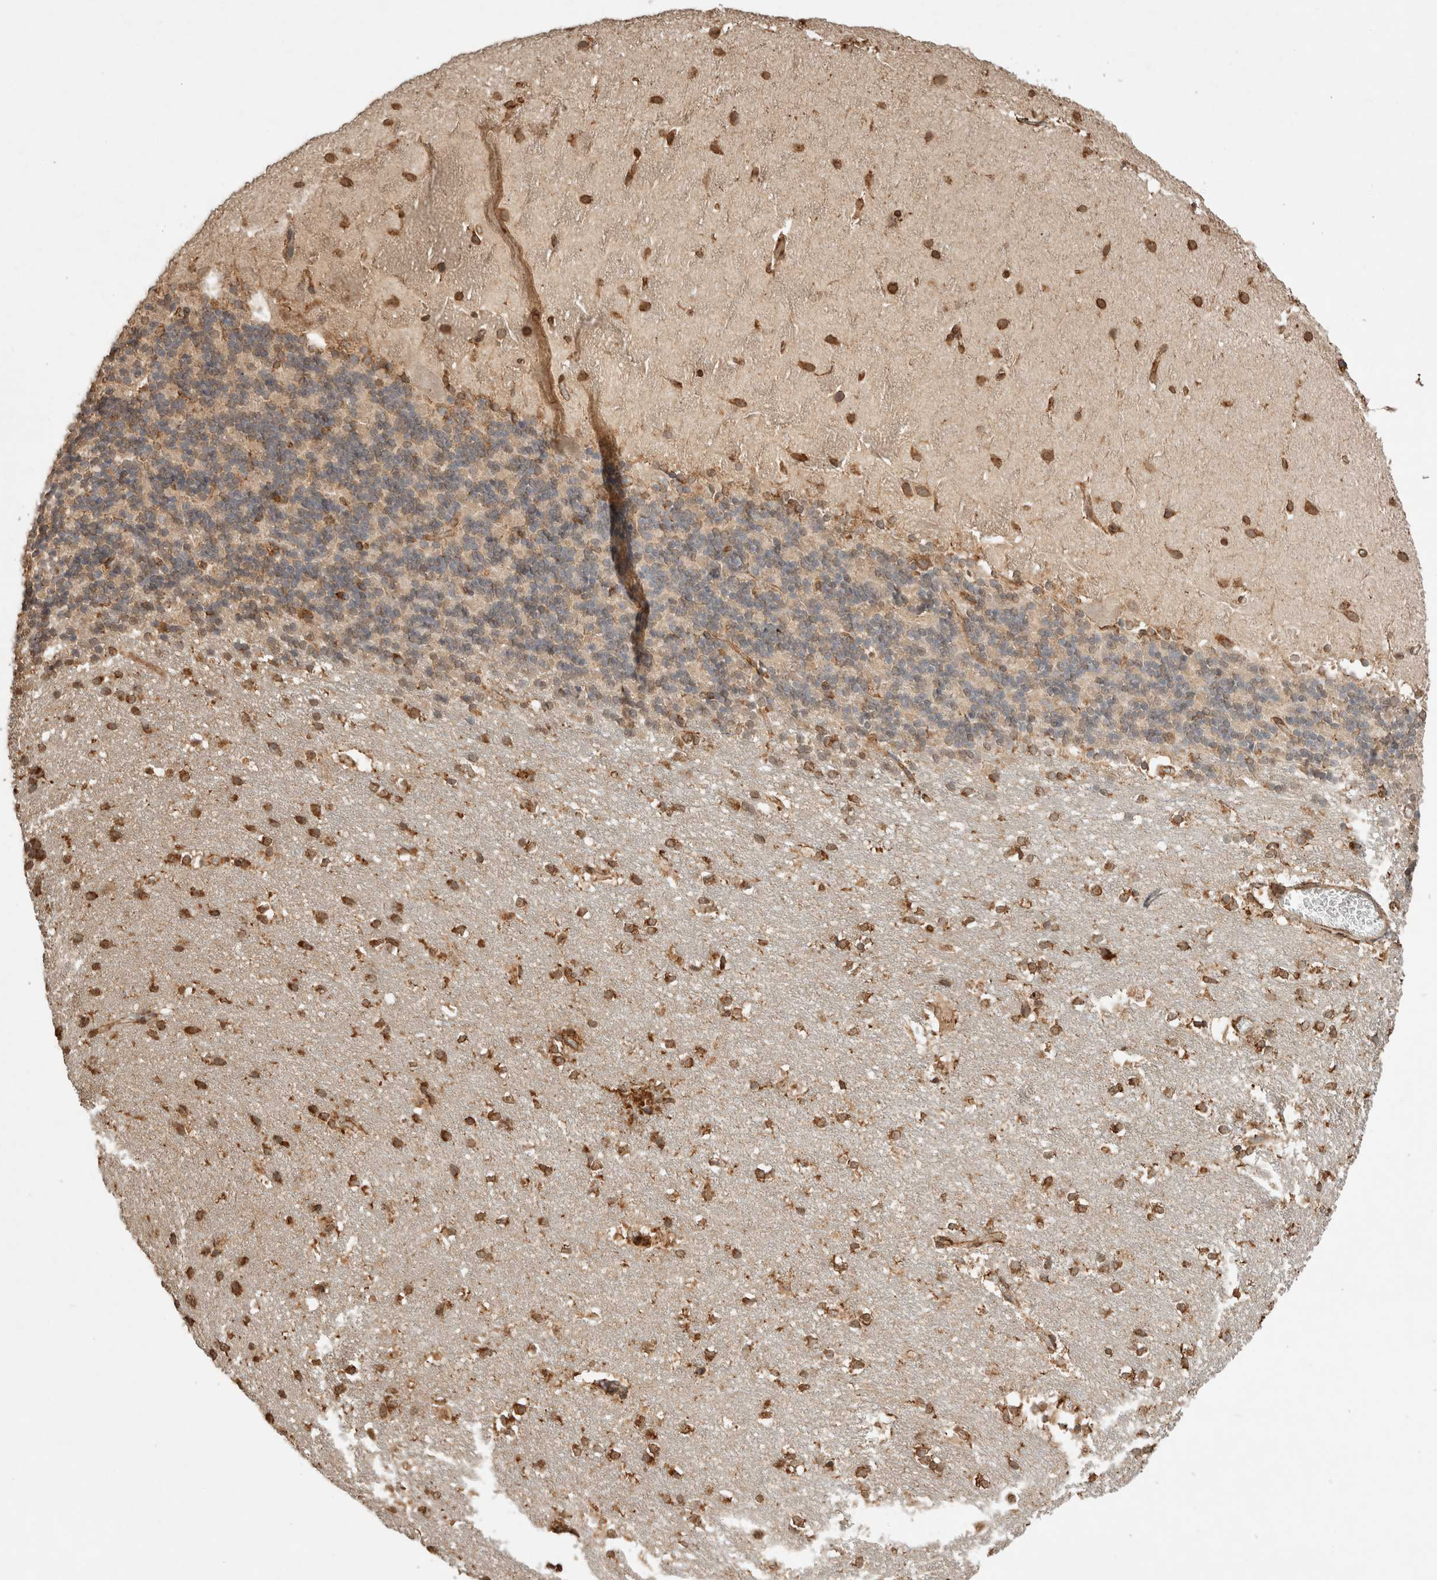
{"staining": {"intensity": "weak", "quantity": ">75%", "location": "cytoplasmic/membranous"}, "tissue": "cerebellum", "cell_type": "Cells in granular layer", "image_type": "normal", "snomed": [{"axis": "morphology", "description": "Normal tissue, NOS"}, {"axis": "topography", "description": "Cerebellum"}], "caption": "IHC photomicrograph of normal human cerebellum stained for a protein (brown), which demonstrates low levels of weak cytoplasmic/membranous expression in approximately >75% of cells in granular layer.", "gene": "ERAP1", "patient": {"sex": "female", "age": 19}}